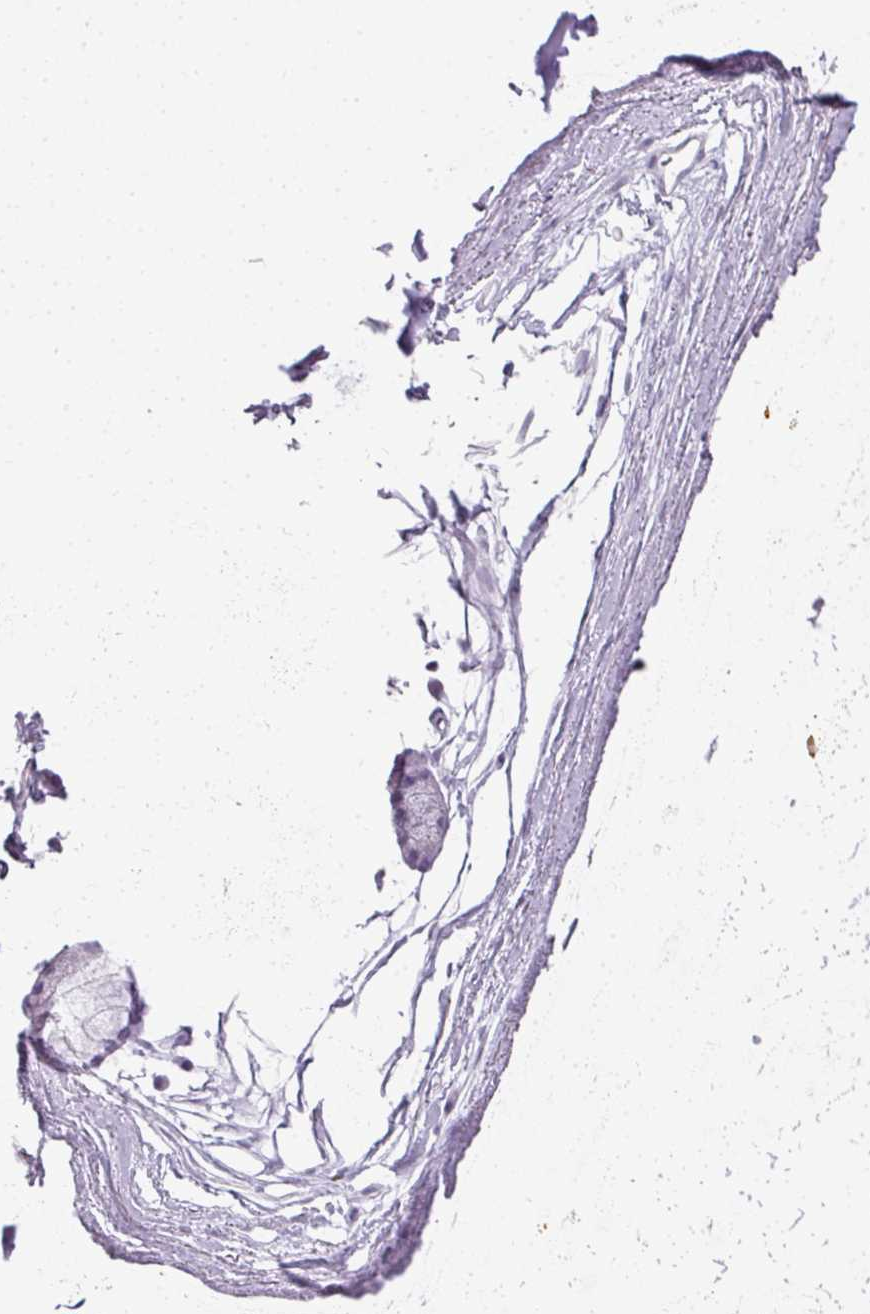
{"staining": {"intensity": "negative", "quantity": "none", "location": "none"}, "tissue": "soft tissue", "cell_type": "Fibroblasts", "image_type": "normal", "snomed": [{"axis": "morphology", "description": "Normal tissue, NOS"}, {"axis": "topography", "description": "Lymph node"}, {"axis": "topography", "description": "Cartilage tissue"}, {"axis": "topography", "description": "Bronchus"}], "caption": "This is an IHC micrograph of benign human soft tissue. There is no positivity in fibroblasts.", "gene": "RBMY1A1", "patient": {"sex": "female", "age": 70}}